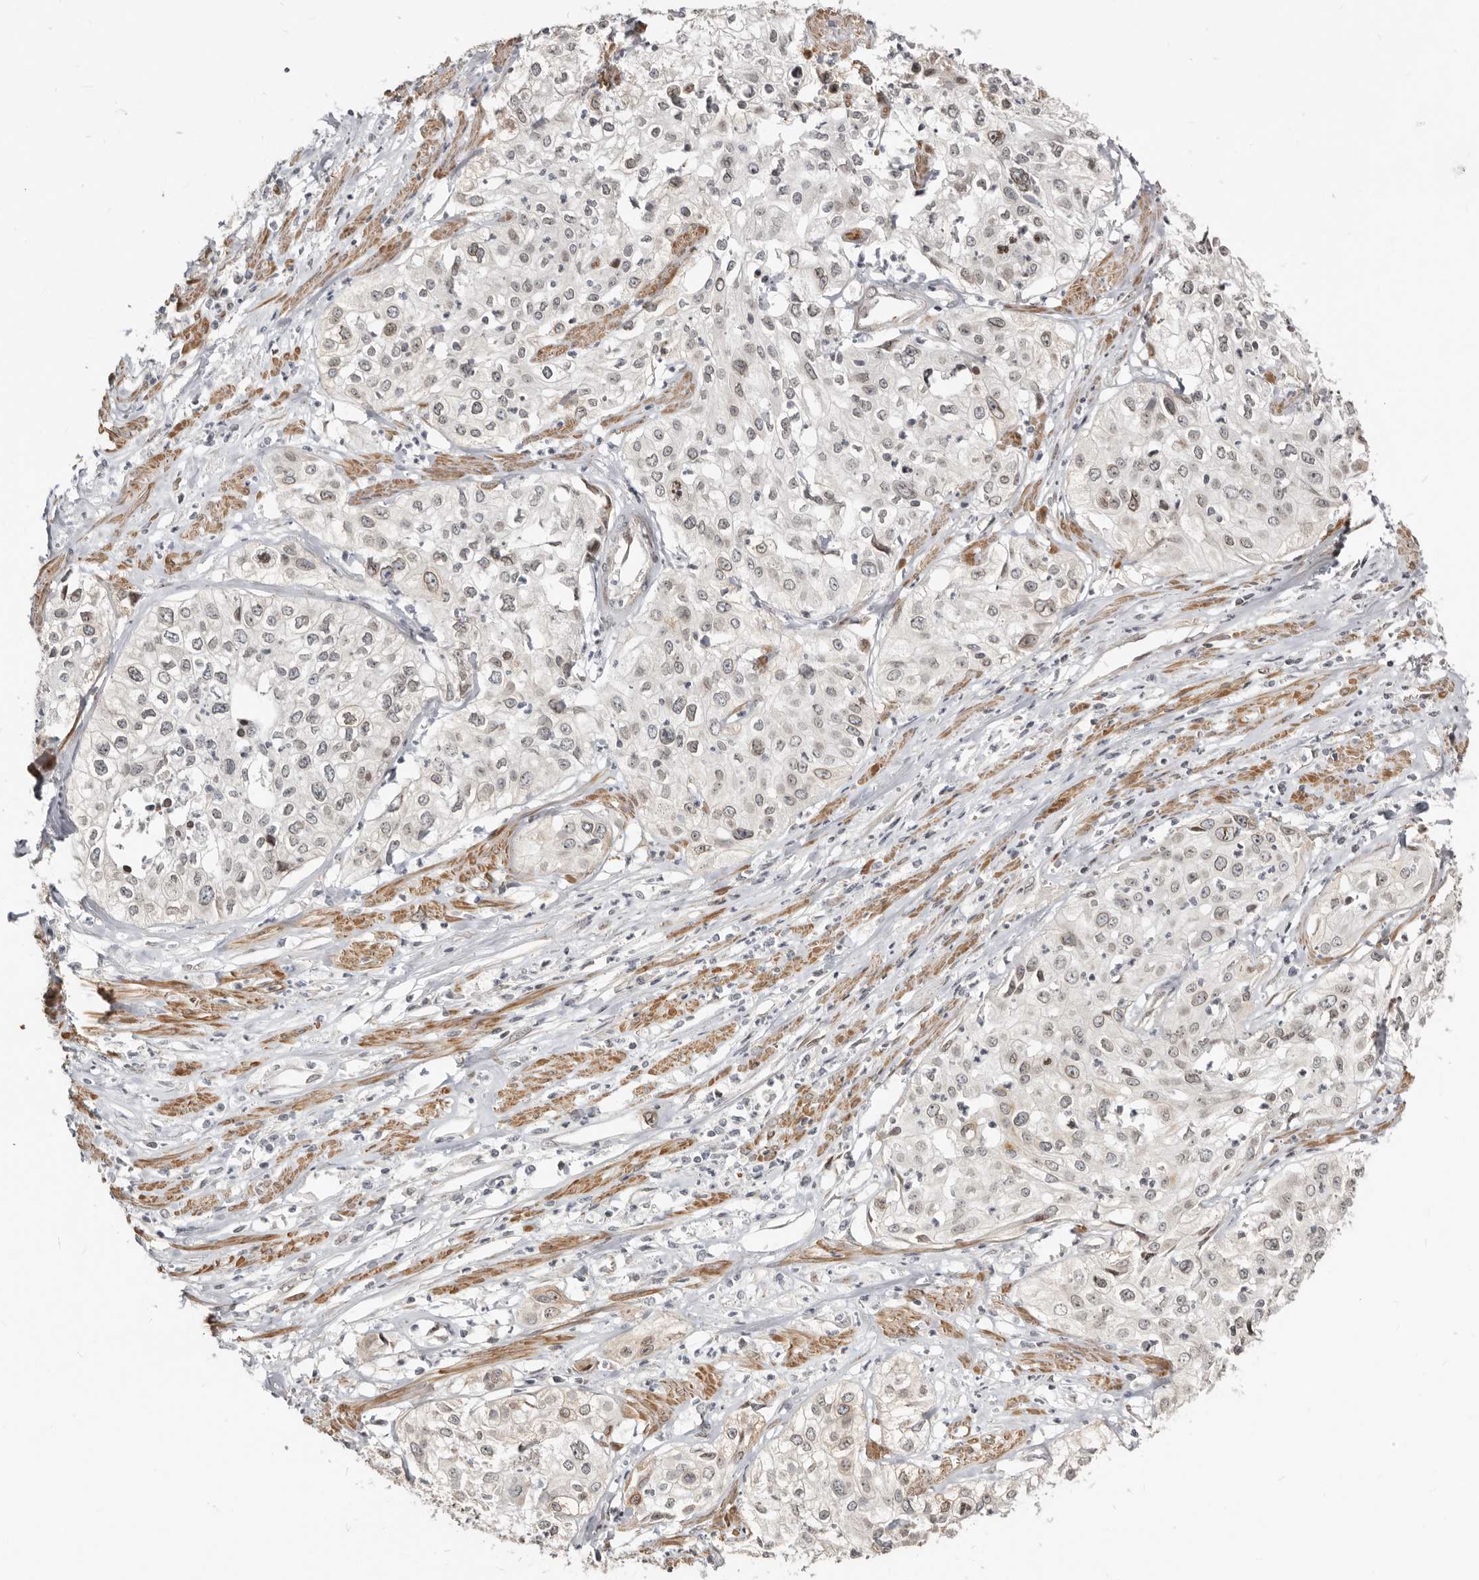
{"staining": {"intensity": "negative", "quantity": "none", "location": "none"}, "tissue": "cervical cancer", "cell_type": "Tumor cells", "image_type": "cancer", "snomed": [{"axis": "morphology", "description": "Squamous cell carcinoma, NOS"}, {"axis": "topography", "description": "Cervix"}], "caption": "This histopathology image is of cervical cancer (squamous cell carcinoma) stained with immunohistochemistry (IHC) to label a protein in brown with the nuclei are counter-stained blue. There is no expression in tumor cells. The staining was performed using DAB to visualize the protein expression in brown, while the nuclei were stained in blue with hematoxylin (Magnification: 20x).", "gene": "NUP153", "patient": {"sex": "female", "age": 31}}